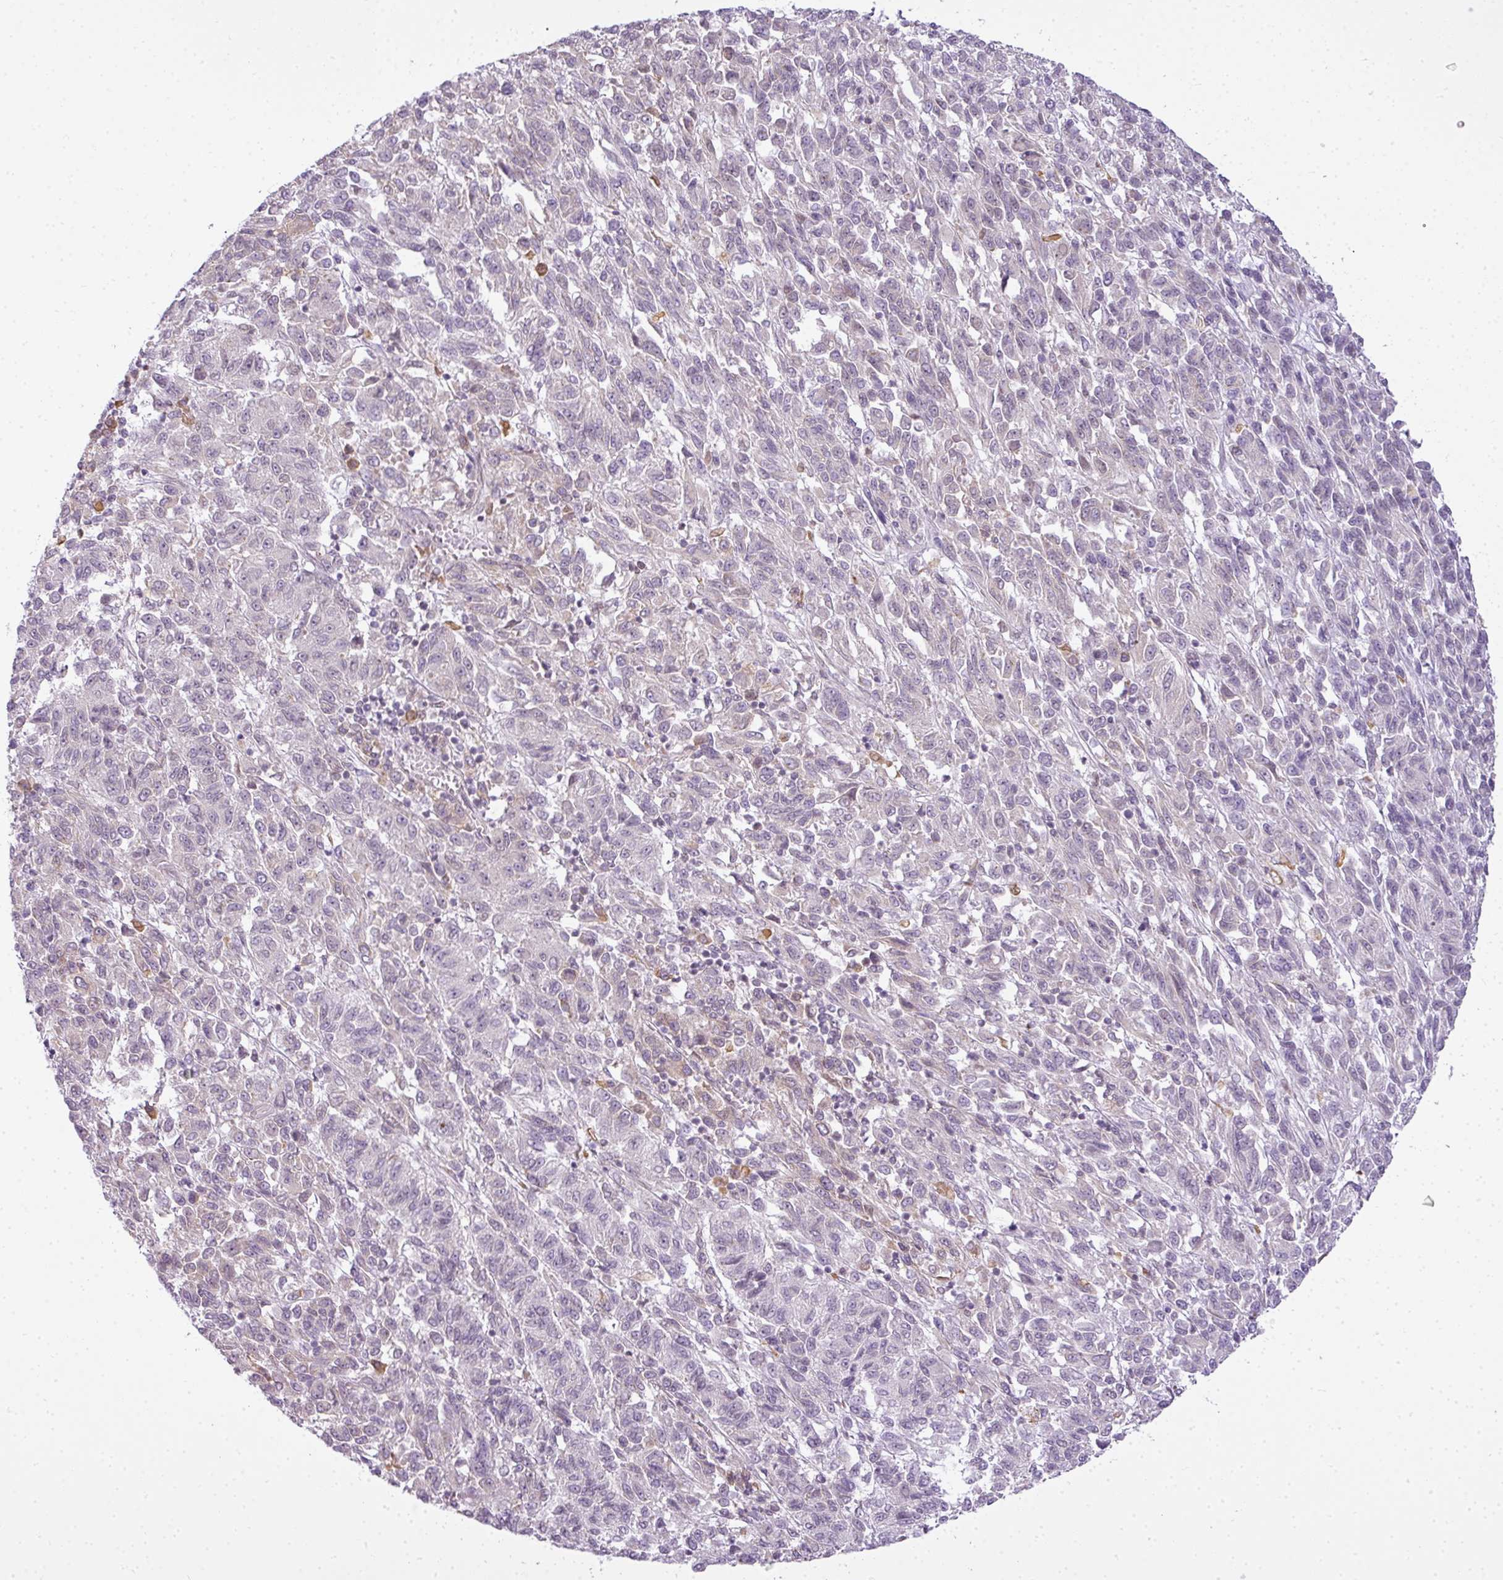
{"staining": {"intensity": "negative", "quantity": "none", "location": "none"}, "tissue": "melanoma", "cell_type": "Tumor cells", "image_type": "cancer", "snomed": [{"axis": "morphology", "description": "Malignant melanoma, Metastatic site"}, {"axis": "topography", "description": "Lung"}], "caption": "An IHC micrograph of malignant melanoma (metastatic site) is shown. There is no staining in tumor cells of malignant melanoma (metastatic site).", "gene": "COX18", "patient": {"sex": "male", "age": 64}}